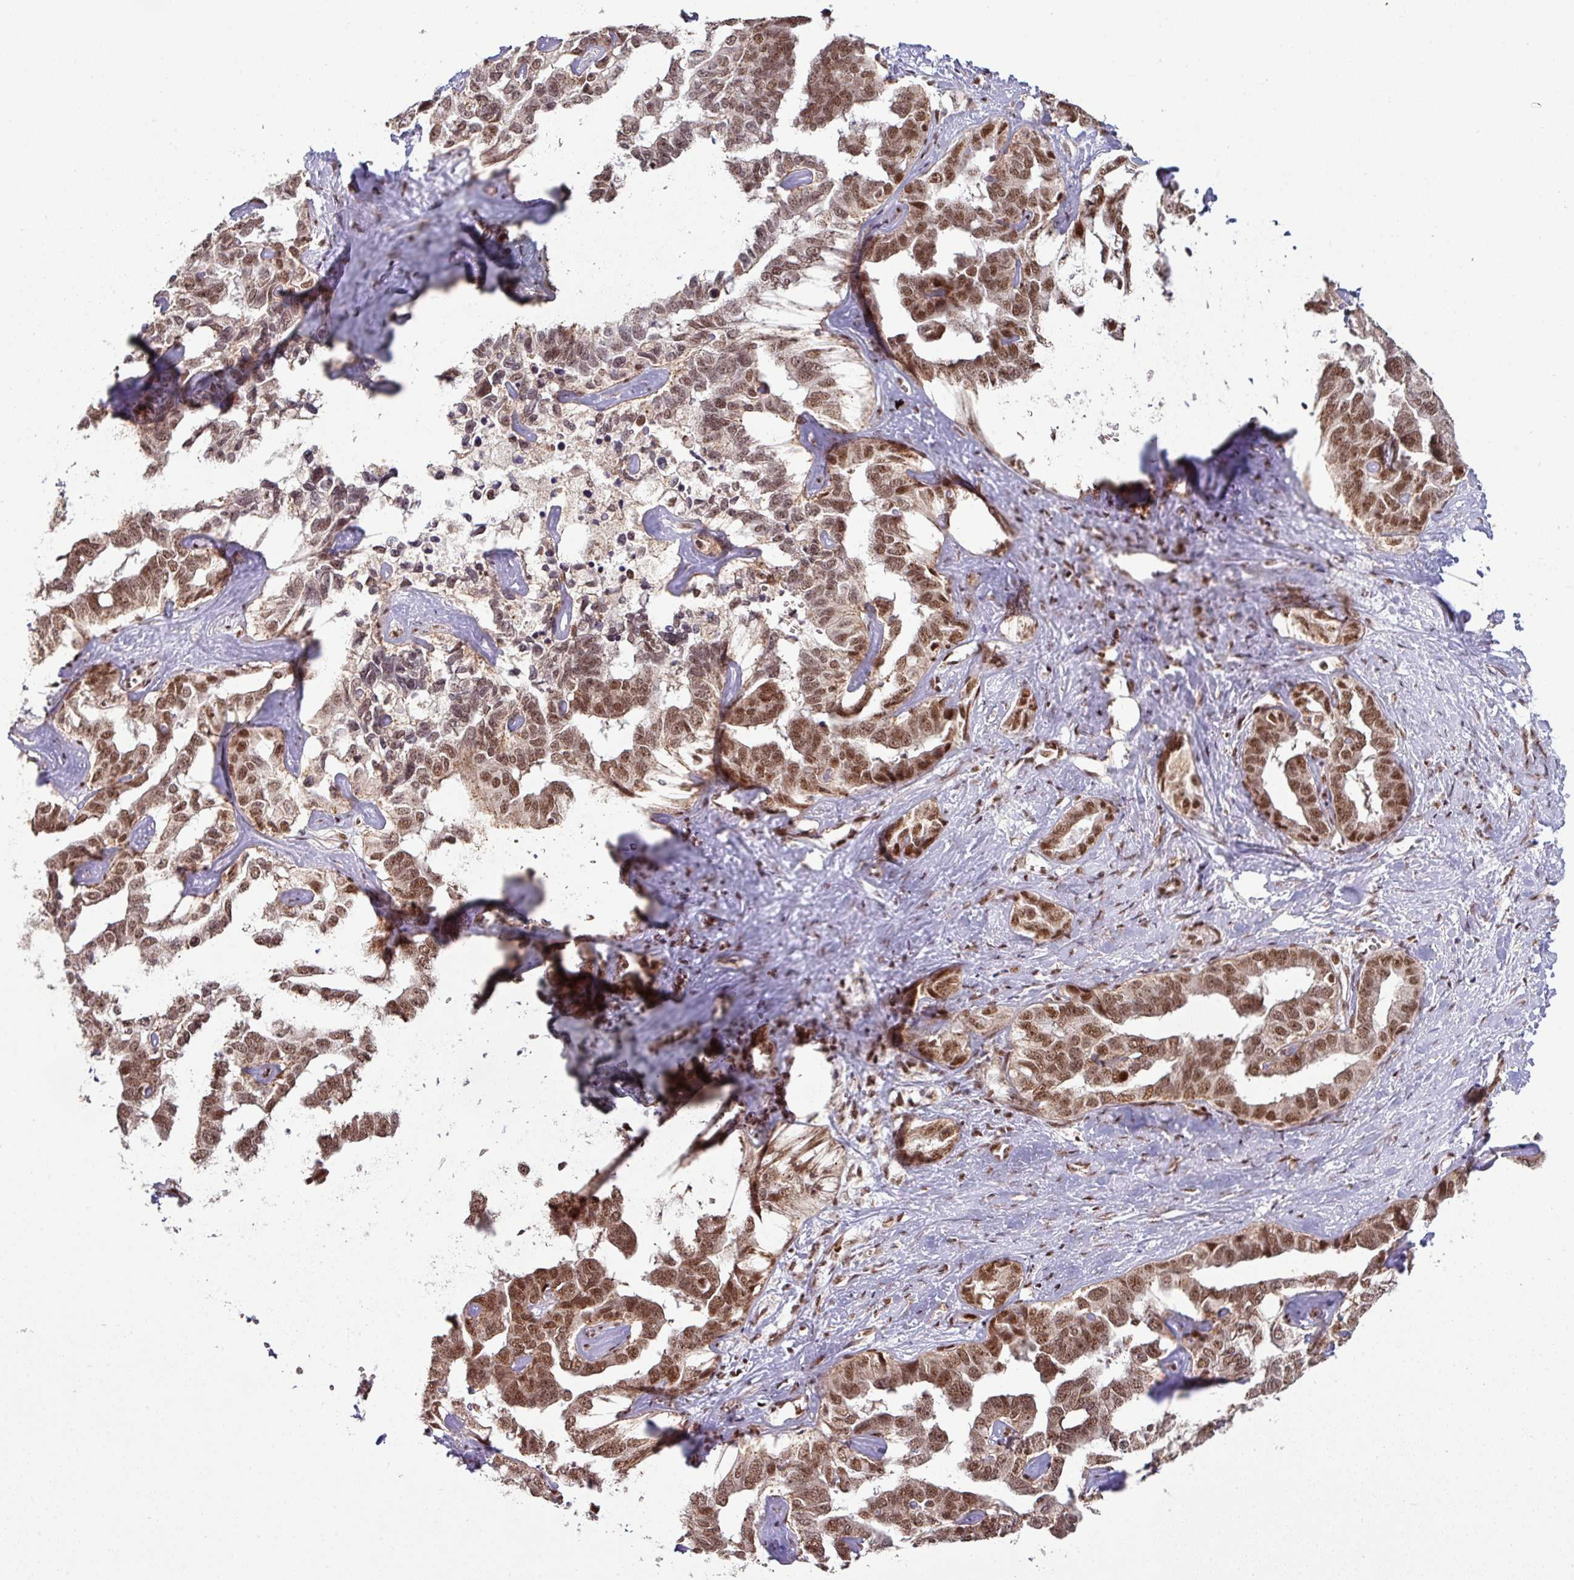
{"staining": {"intensity": "moderate", "quantity": ">75%", "location": "nuclear"}, "tissue": "liver cancer", "cell_type": "Tumor cells", "image_type": "cancer", "snomed": [{"axis": "morphology", "description": "Cholangiocarcinoma"}, {"axis": "topography", "description": "Liver"}], "caption": "Cholangiocarcinoma (liver) stained with DAB IHC shows medium levels of moderate nuclear positivity in about >75% of tumor cells. (DAB (3,3'-diaminobenzidine) IHC with brightfield microscopy, high magnification).", "gene": "PHF23", "patient": {"sex": "male", "age": 59}}